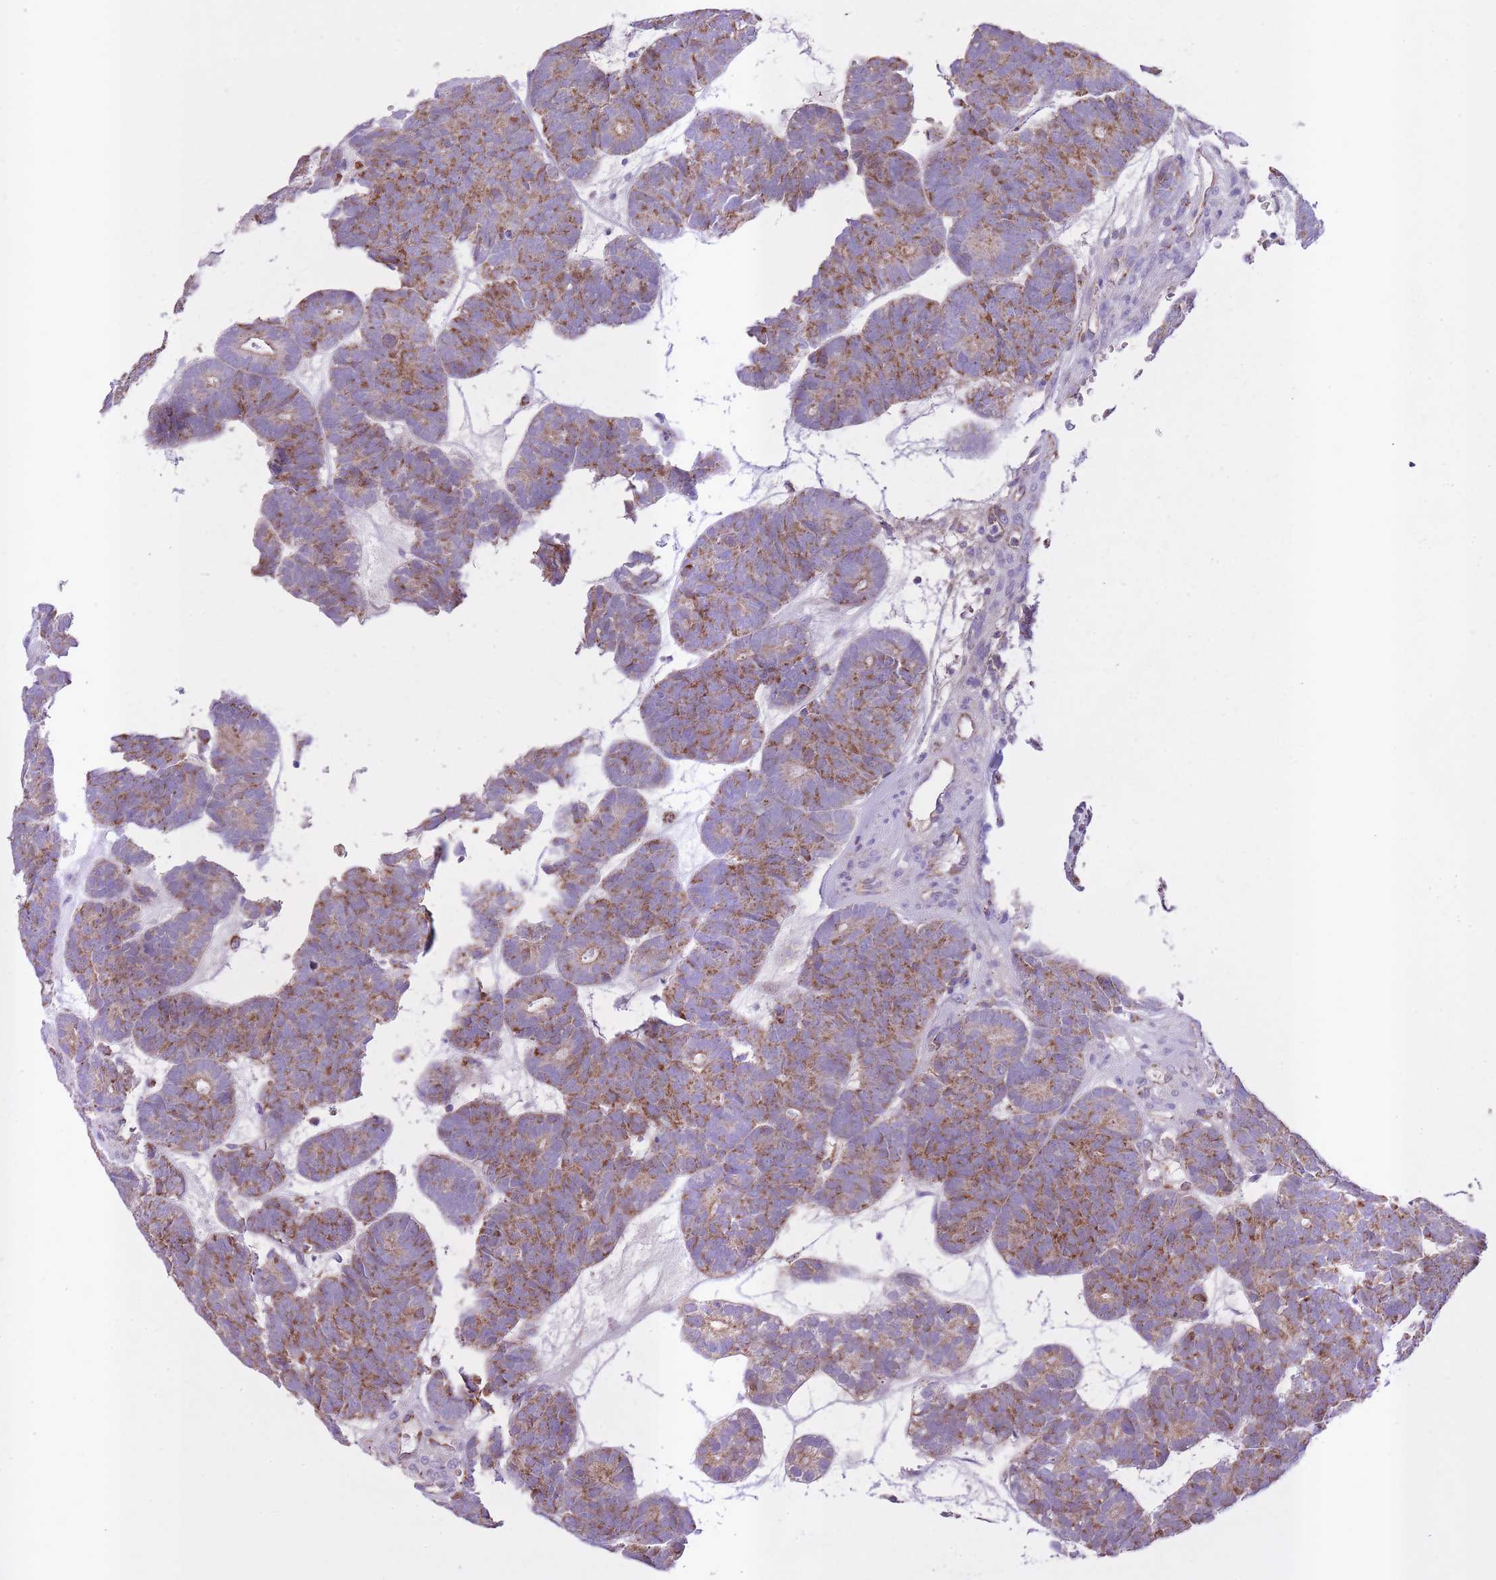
{"staining": {"intensity": "moderate", "quantity": ">75%", "location": "cytoplasmic/membranous"}, "tissue": "head and neck cancer", "cell_type": "Tumor cells", "image_type": "cancer", "snomed": [{"axis": "morphology", "description": "Adenocarcinoma, NOS"}, {"axis": "topography", "description": "Head-Neck"}], "caption": "Protein staining of adenocarcinoma (head and neck) tissue reveals moderate cytoplasmic/membranous expression in about >75% of tumor cells. (Brightfield microscopy of DAB IHC at high magnification).", "gene": "ST3GAL3", "patient": {"sex": "female", "age": 81}}